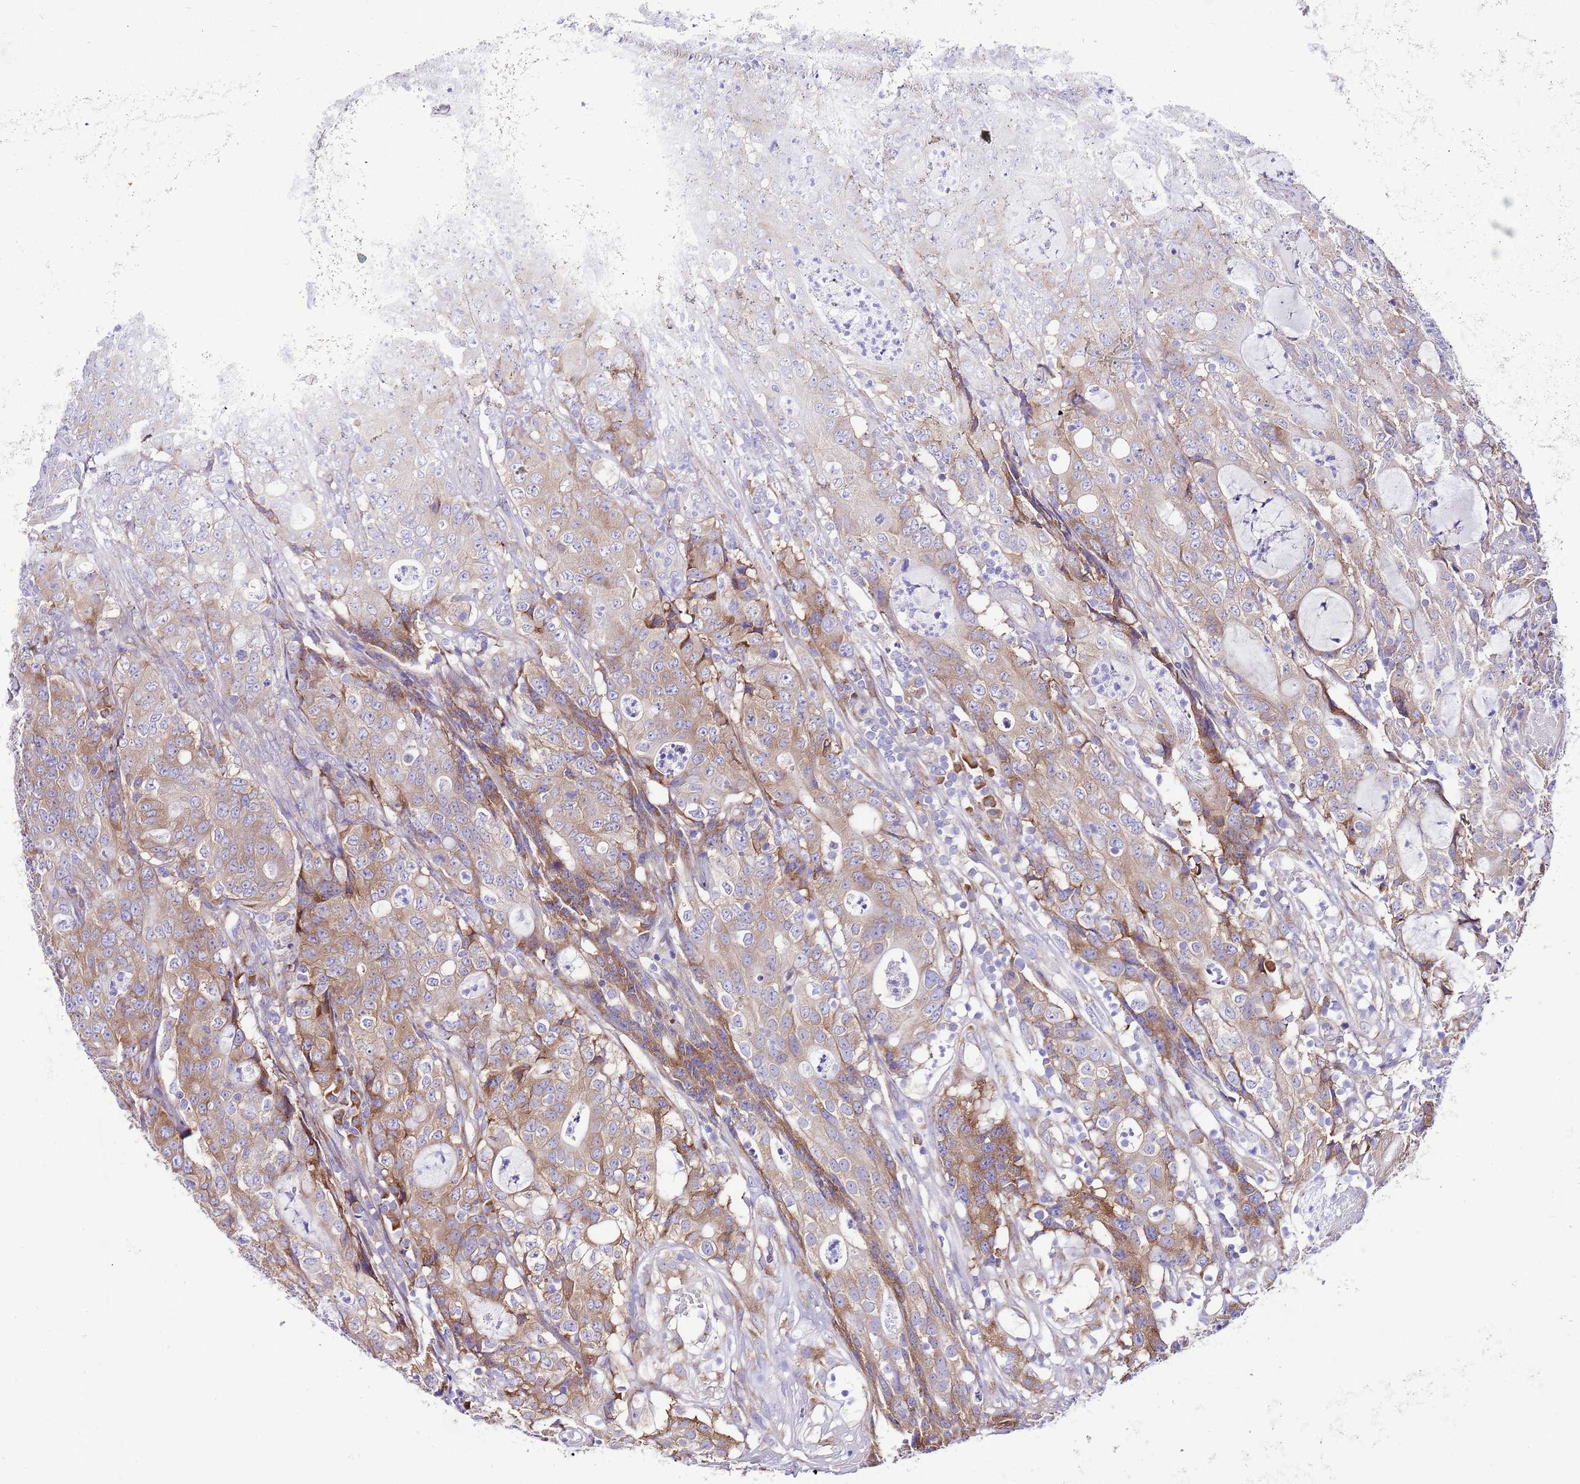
{"staining": {"intensity": "weak", "quantity": "25%-75%", "location": "cytoplasmic/membranous"}, "tissue": "colorectal cancer", "cell_type": "Tumor cells", "image_type": "cancer", "snomed": [{"axis": "morphology", "description": "Adenocarcinoma, NOS"}, {"axis": "topography", "description": "Colon"}], "caption": "Protein staining of colorectal cancer tissue shows weak cytoplasmic/membranous expression in about 25%-75% of tumor cells.", "gene": "RPS10", "patient": {"sex": "male", "age": 83}}